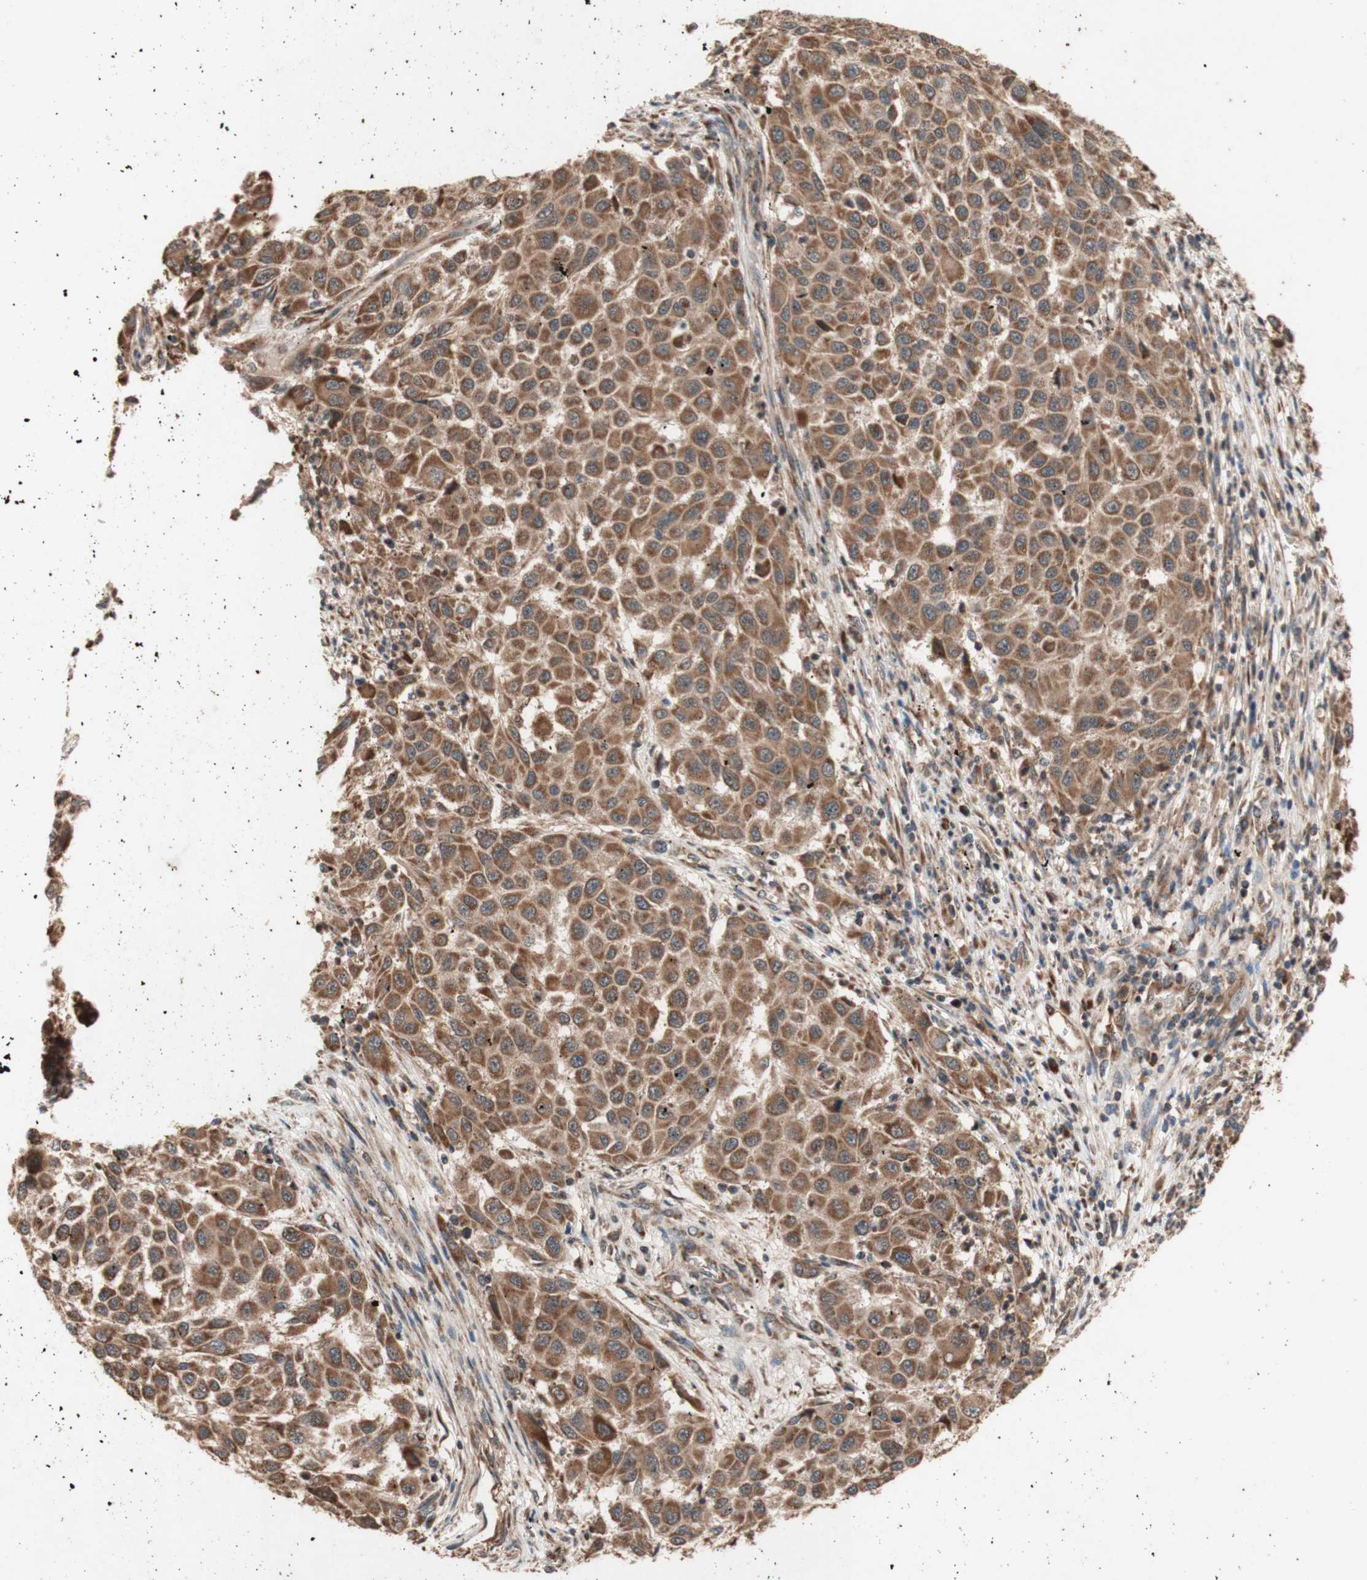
{"staining": {"intensity": "moderate", "quantity": ">75%", "location": "cytoplasmic/membranous"}, "tissue": "melanoma", "cell_type": "Tumor cells", "image_type": "cancer", "snomed": [{"axis": "morphology", "description": "Malignant melanoma, Metastatic site"}, {"axis": "topography", "description": "Lymph node"}], "caption": "Immunohistochemistry photomicrograph of human malignant melanoma (metastatic site) stained for a protein (brown), which displays medium levels of moderate cytoplasmic/membranous positivity in approximately >75% of tumor cells.", "gene": "DDOST", "patient": {"sex": "male", "age": 61}}